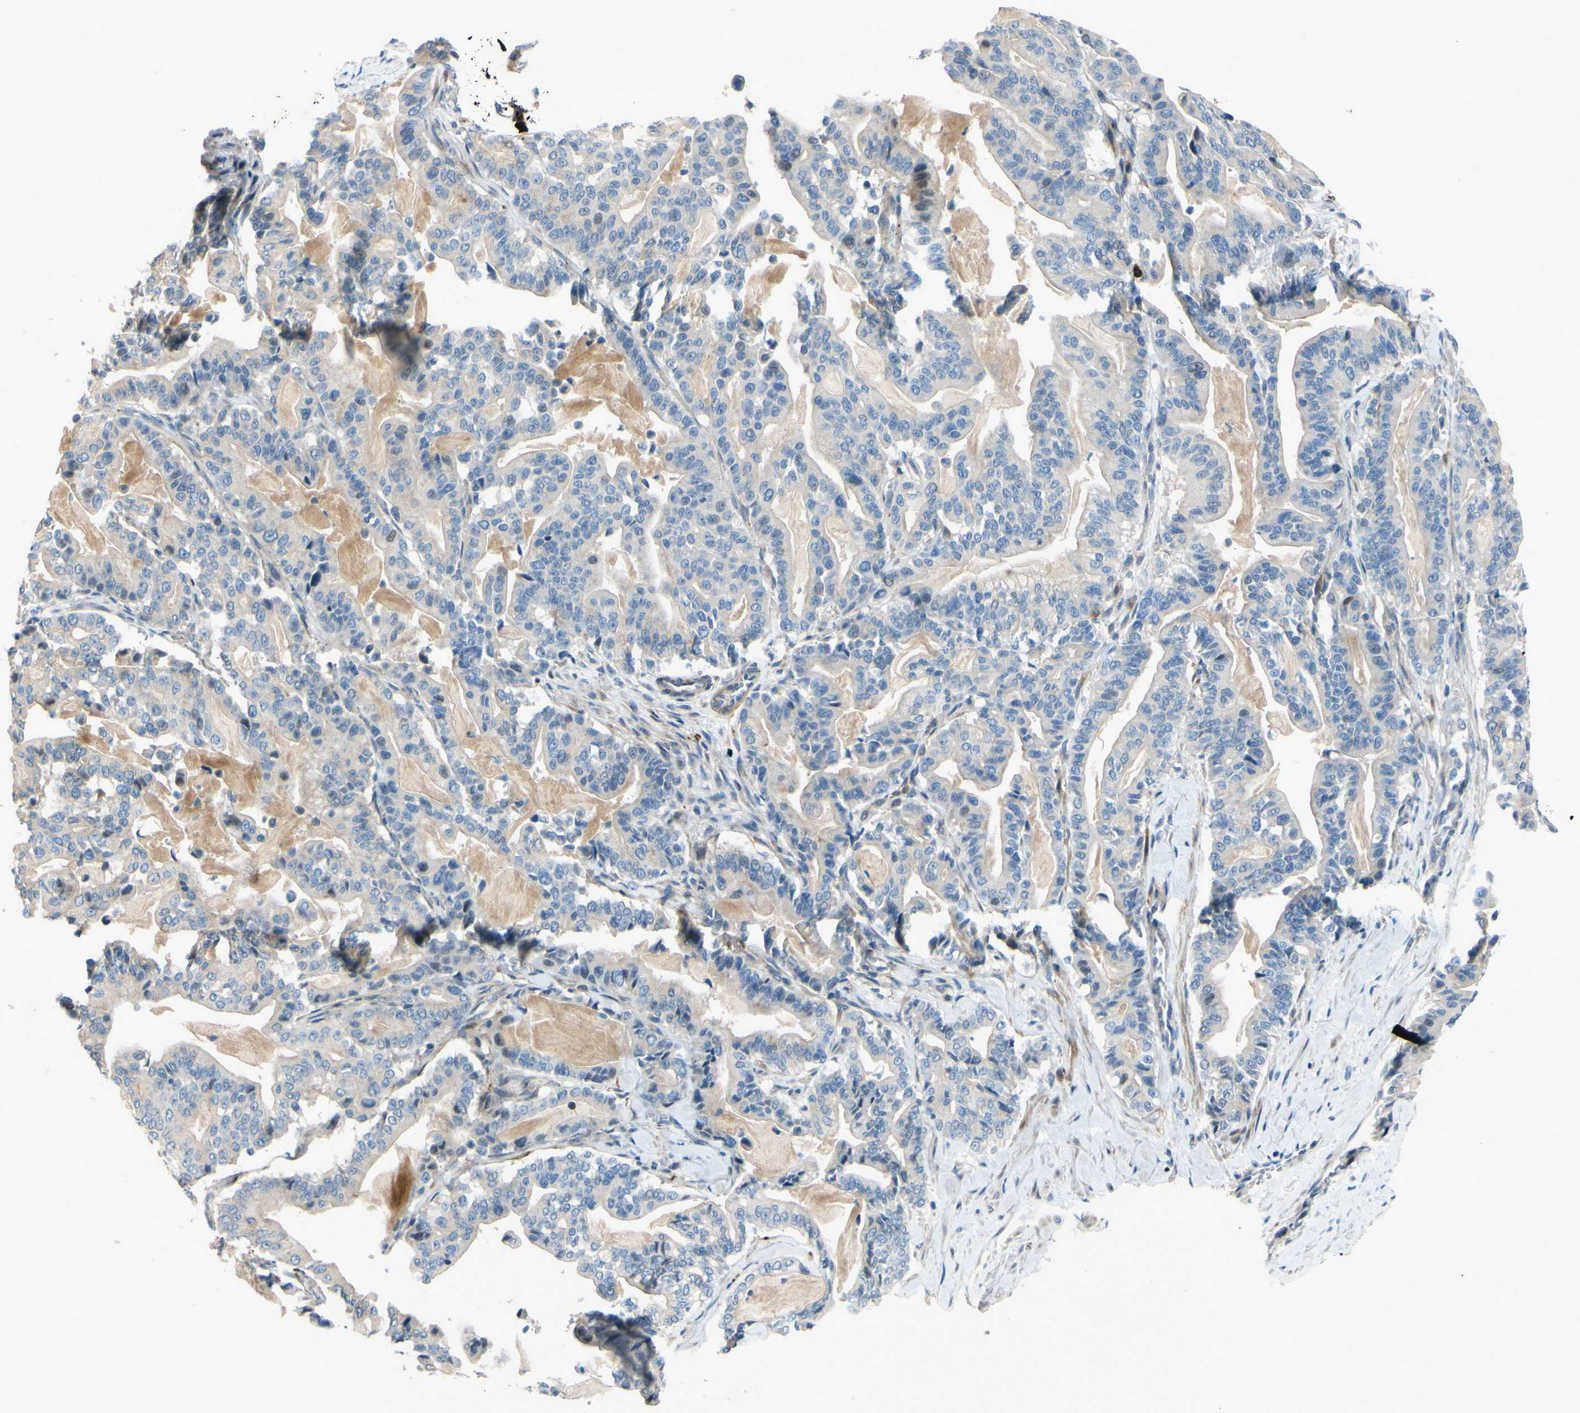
{"staining": {"intensity": "weak", "quantity": "<25%", "location": "cytoplasmic/membranous"}, "tissue": "pancreatic cancer", "cell_type": "Tumor cells", "image_type": "cancer", "snomed": [{"axis": "morphology", "description": "Adenocarcinoma, NOS"}, {"axis": "topography", "description": "Pancreas"}], "caption": "IHC histopathology image of neoplastic tissue: adenocarcinoma (pancreatic) stained with DAB exhibits no significant protein positivity in tumor cells.", "gene": "ARHGAP1", "patient": {"sex": "male", "age": 63}}